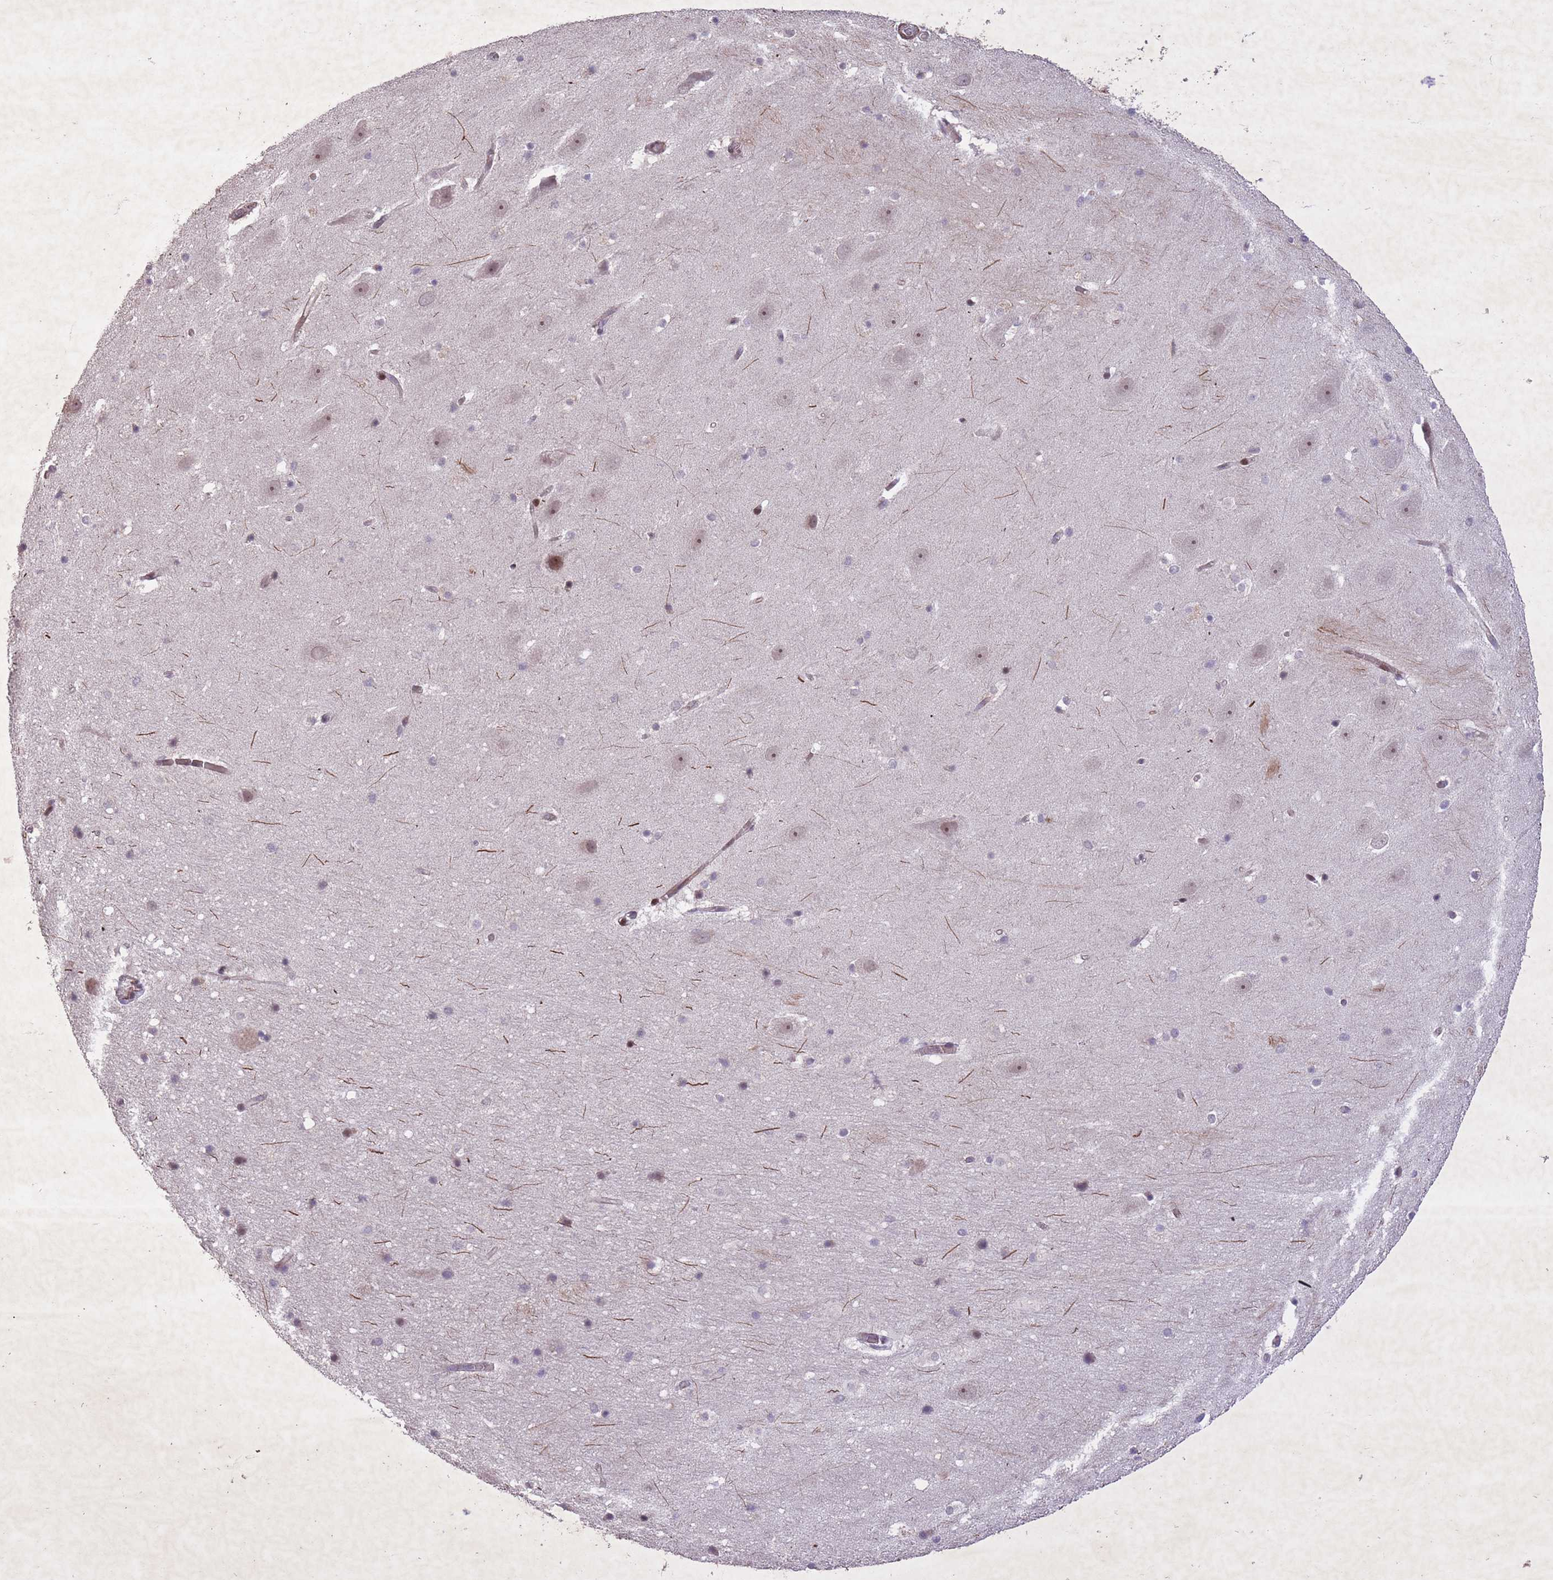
{"staining": {"intensity": "negative", "quantity": "none", "location": "none"}, "tissue": "hippocampus", "cell_type": "Glial cells", "image_type": "normal", "snomed": [{"axis": "morphology", "description": "Normal tissue, NOS"}, {"axis": "topography", "description": "Hippocampus"}], "caption": "Protein analysis of unremarkable hippocampus displays no significant expression in glial cells.", "gene": "CBX6", "patient": {"sex": "male", "age": 37}}